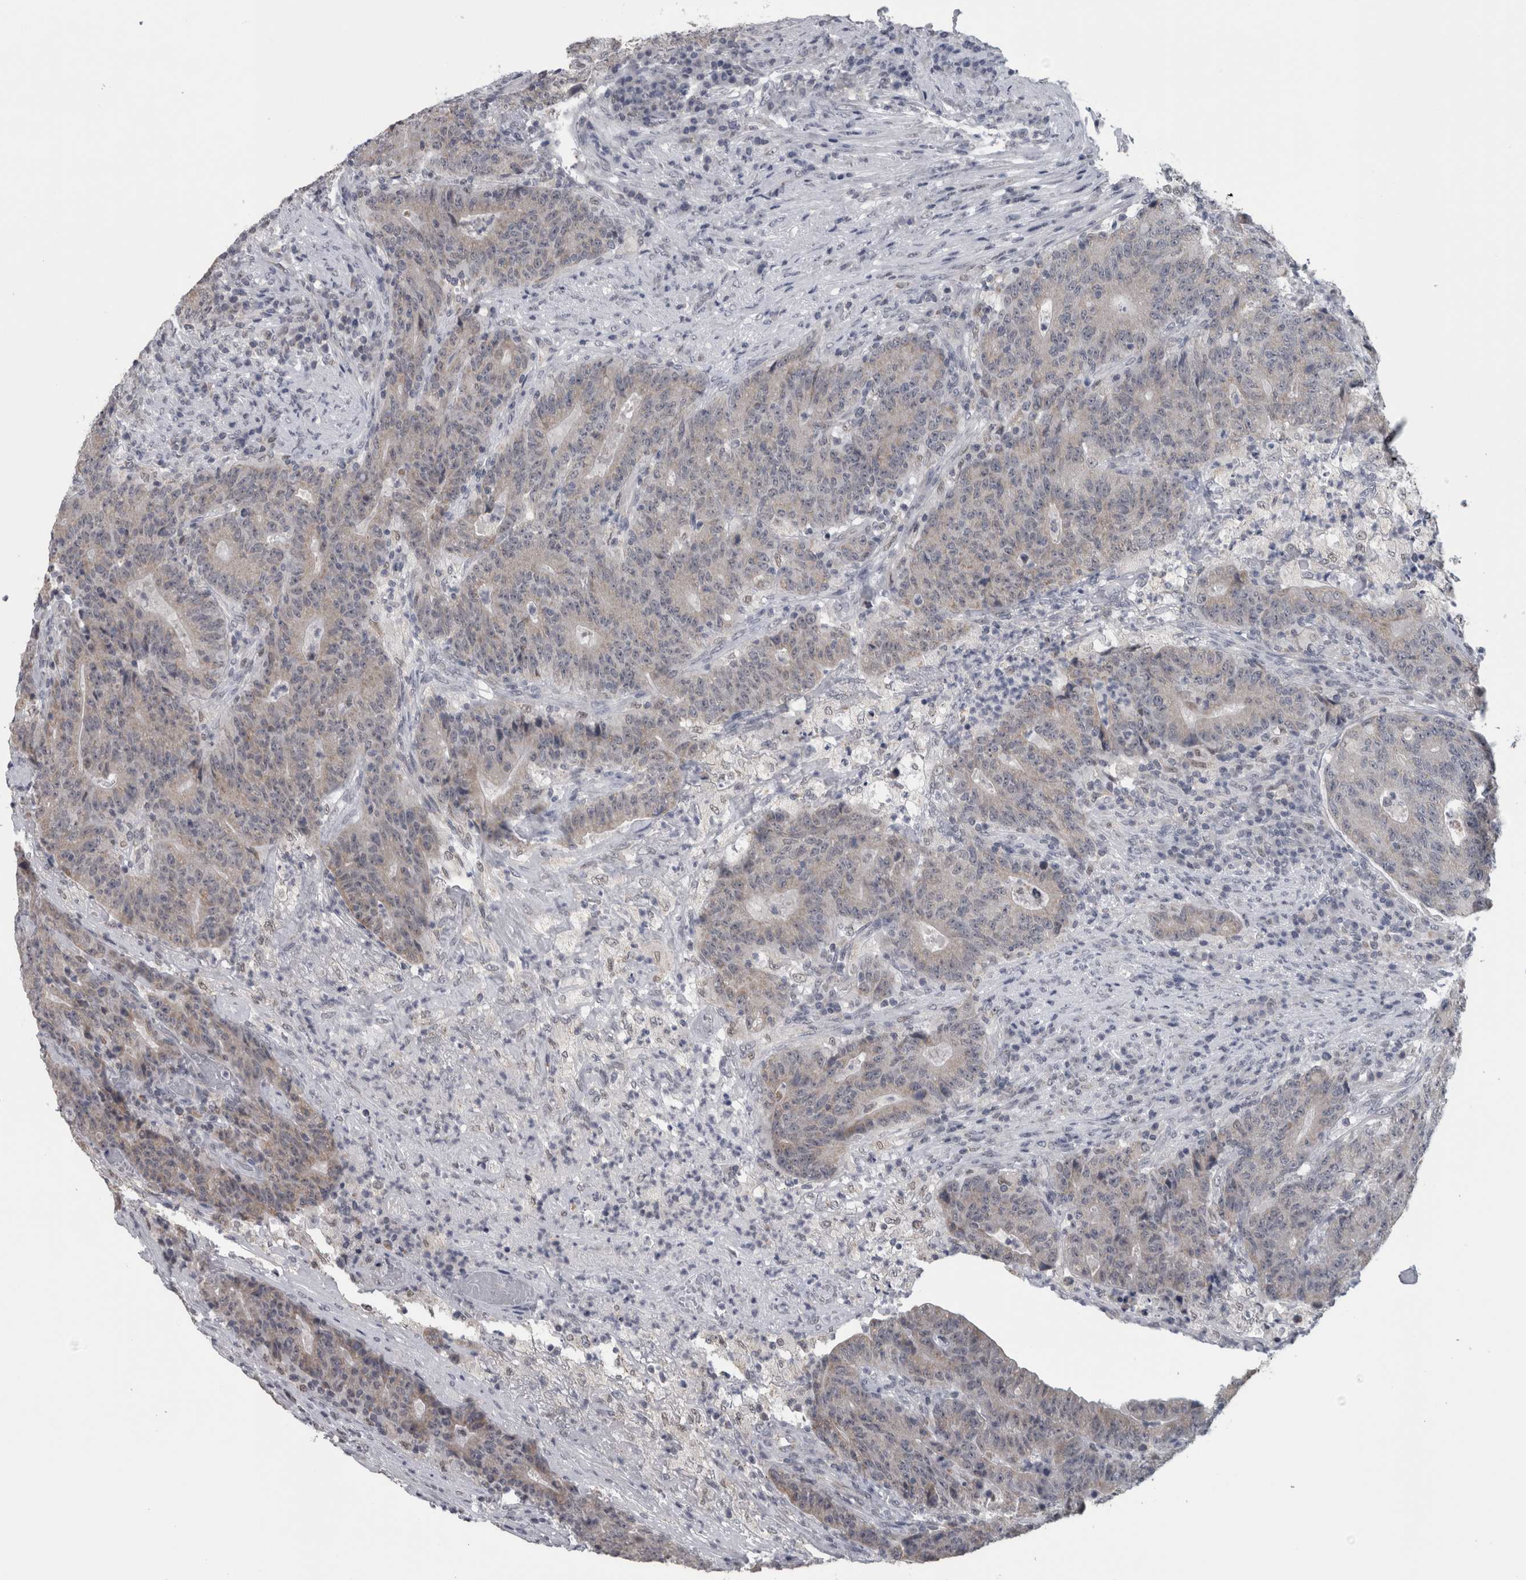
{"staining": {"intensity": "weak", "quantity": "25%-75%", "location": "cytoplasmic/membranous"}, "tissue": "colorectal cancer", "cell_type": "Tumor cells", "image_type": "cancer", "snomed": [{"axis": "morphology", "description": "Normal tissue, NOS"}, {"axis": "morphology", "description": "Adenocarcinoma, NOS"}, {"axis": "topography", "description": "Colon"}], "caption": "Weak cytoplasmic/membranous staining for a protein is seen in about 25%-75% of tumor cells of adenocarcinoma (colorectal) using immunohistochemistry.", "gene": "OR2K2", "patient": {"sex": "female", "age": 75}}